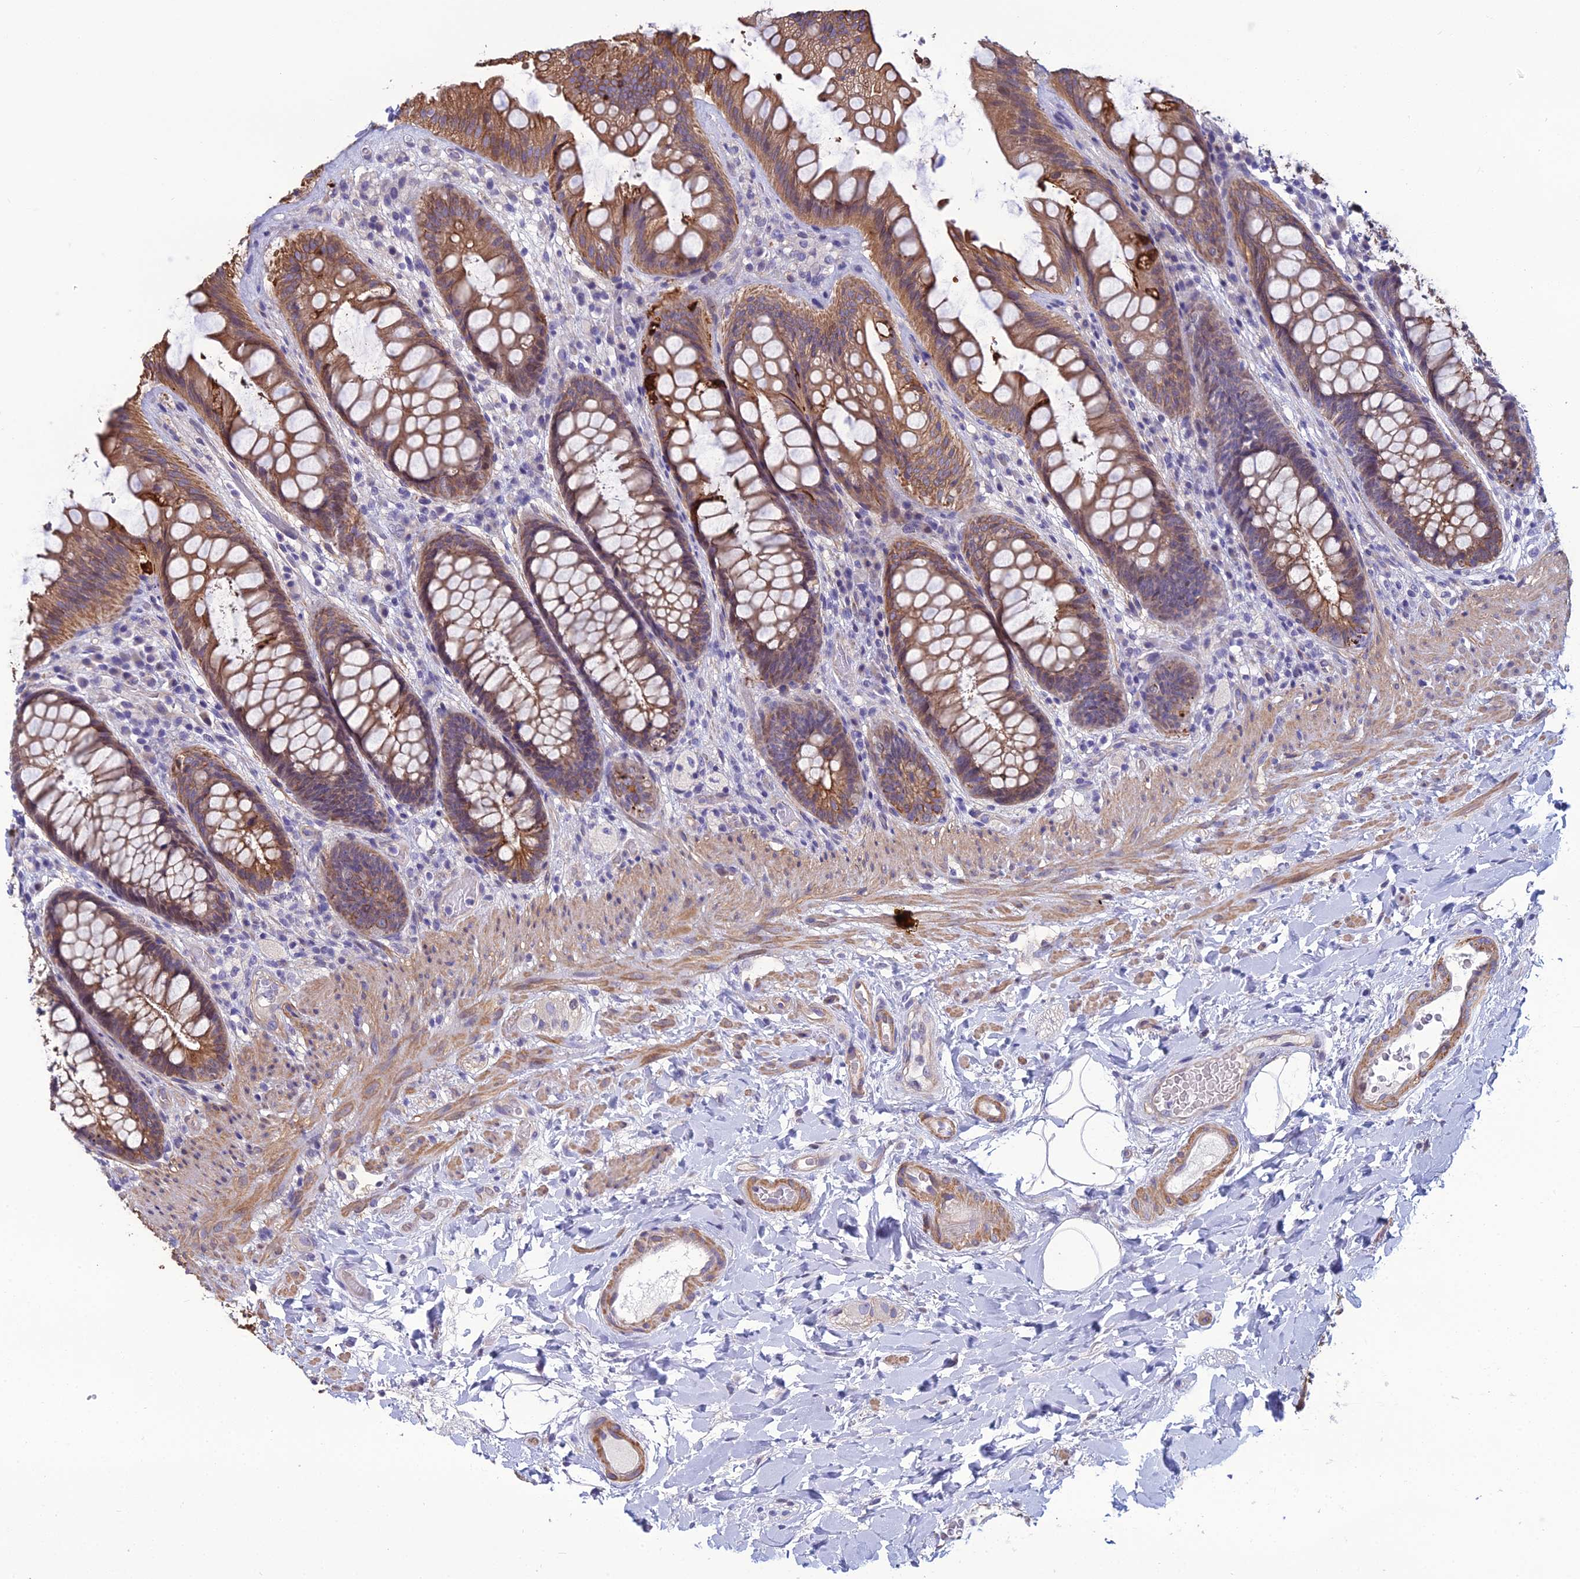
{"staining": {"intensity": "moderate", "quantity": ">75%", "location": "cytoplasmic/membranous"}, "tissue": "rectum", "cell_type": "Glandular cells", "image_type": "normal", "snomed": [{"axis": "morphology", "description": "Normal tissue, NOS"}, {"axis": "topography", "description": "Rectum"}], "caption": "DAB (3,3'-diaminobenzidine) immunohistochemical staining of unremarkable human rectum reveals moderate cytoplasmic/membranous protein positivity in approximately >75% of glandular cells.", "gene": "LZTS2", "patient": {"sex": "female", "age": 46}}